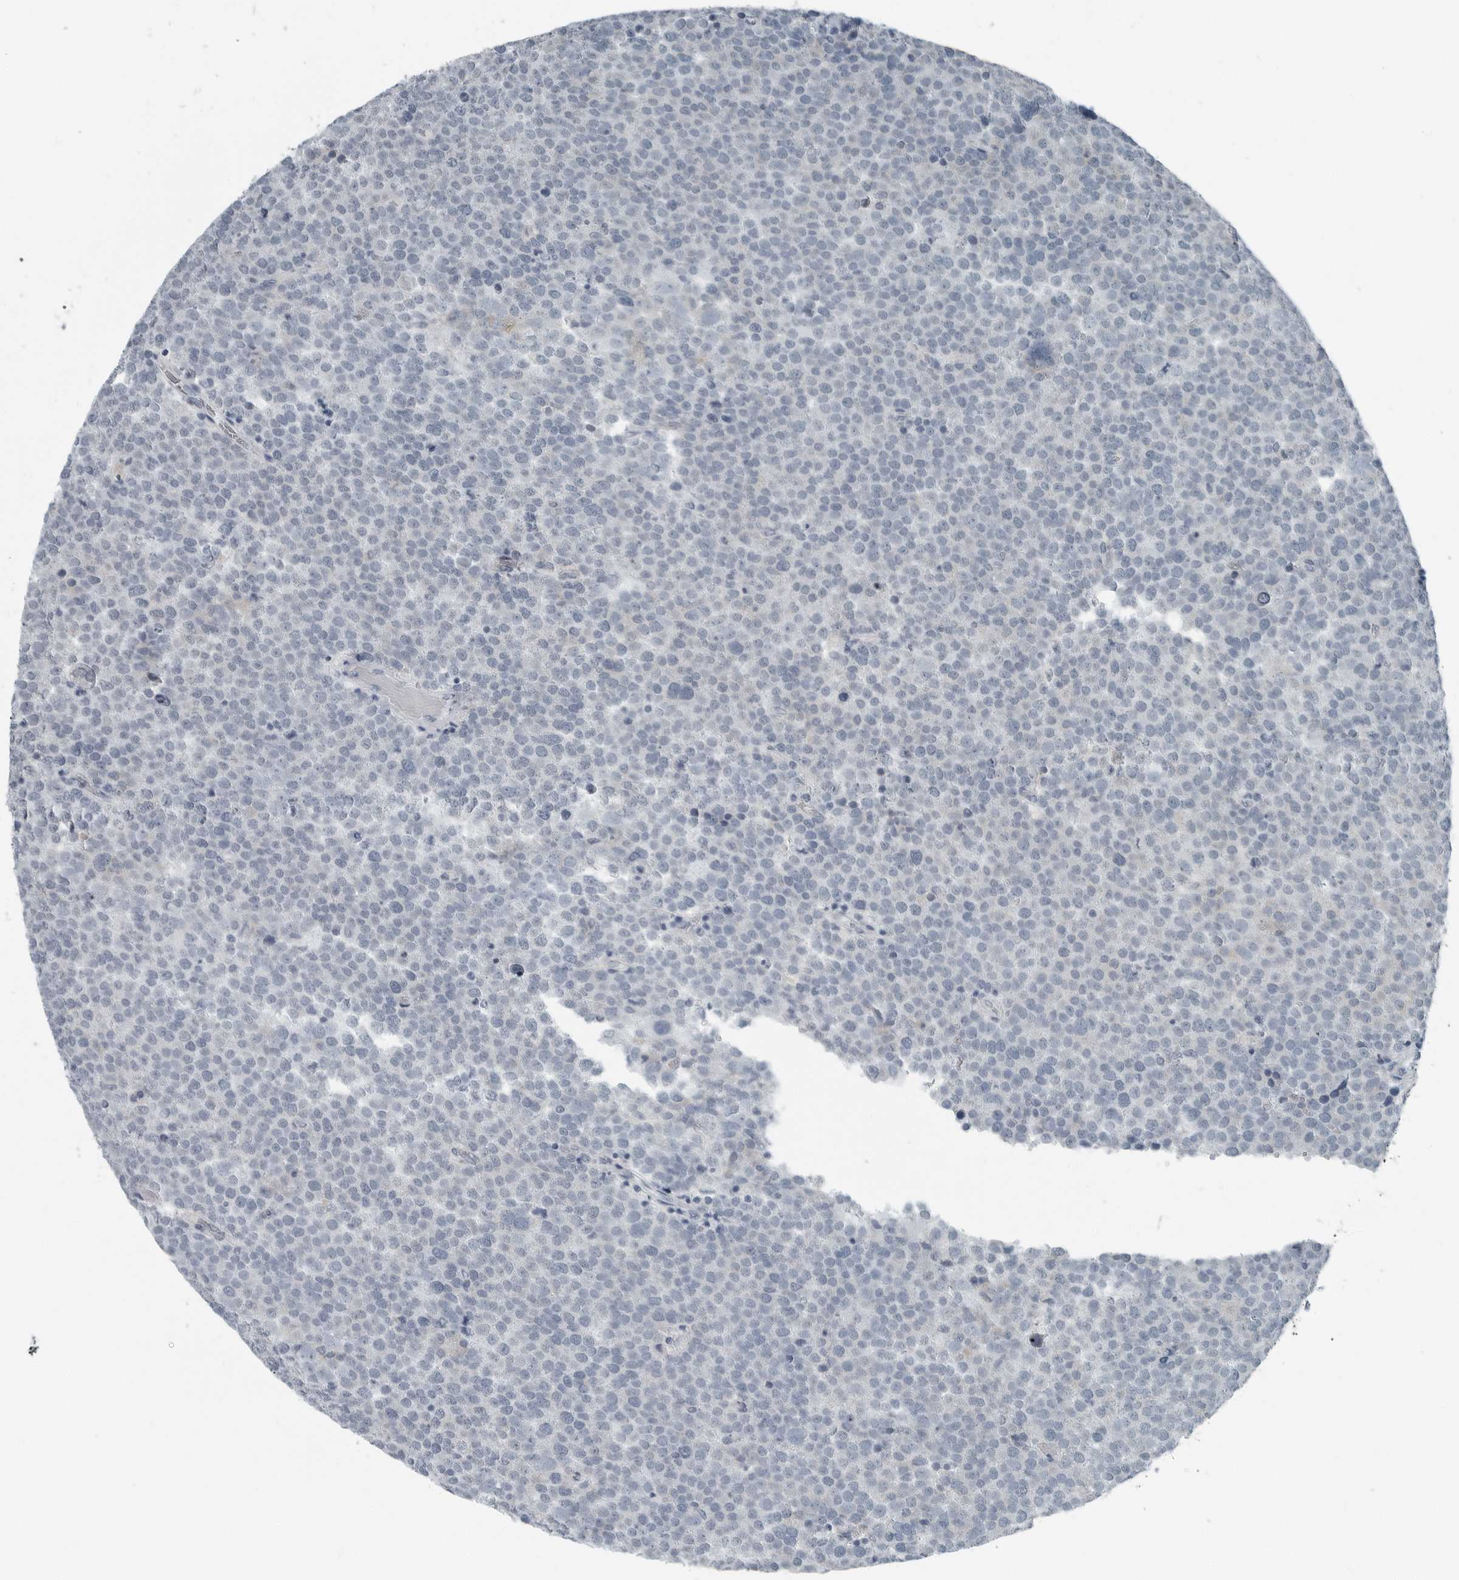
{"staining": {"intensity": "negative", "quantity": "none", "location": "none"}, "tissue": "testis cancer", "cell_type": "Tumor cells", "image_type": "cancer", "snomed": [{"axis": "morphology", "description": "Seminoma, NOS"}, {"axis": "topography", "description": "Testis"}], "caption": "Immunohistochemistry micrograph of human testis seminoma stained for a protein (brown), which shows no staining in tumor cells.", "gene": "ZPBP2", "patient": {"sex": "male", "age": 71}}